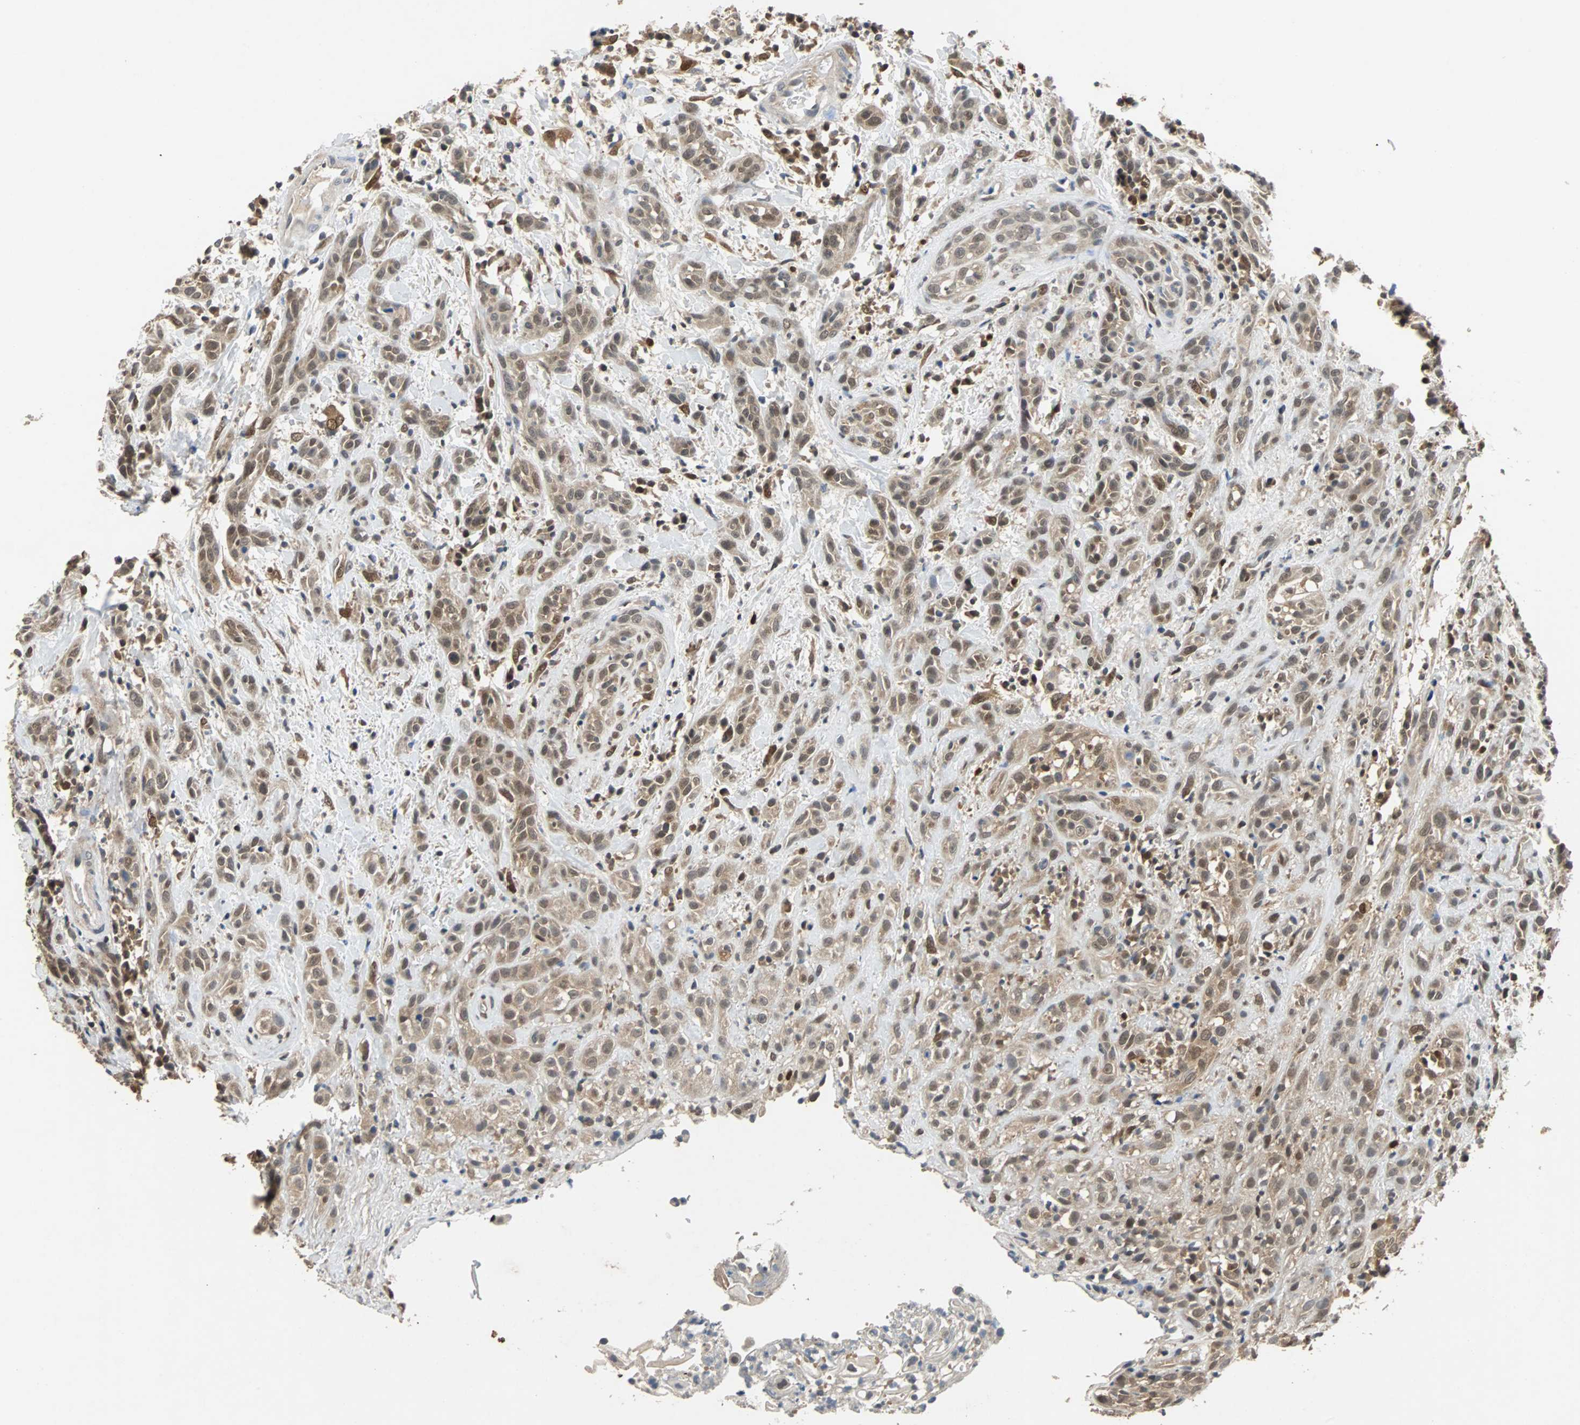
{"staining": {"intensity": "moderate", "quantity": ">75%", "location": "cytoplasmic/membranous,nuclear"}, "tissue": "head and neck cancer", "cell_type": "Tumor cells", "image_type": "cancer", "snomed": [{"axis": "morphology", "description": "Squamous cell carcinoma, NOS"}, {"axis": "topography", "description": "Head-Neck"}], "caption": "Squamous cell carcinoma (head and neck) was stained to show a protein in brown. There is medium levels of moderate cytoplasmic/membranous and nuclear staining in about >75% of tumor cells.", "gene": "PRDX6", "patient": {"sex": "male", "age": 62}}